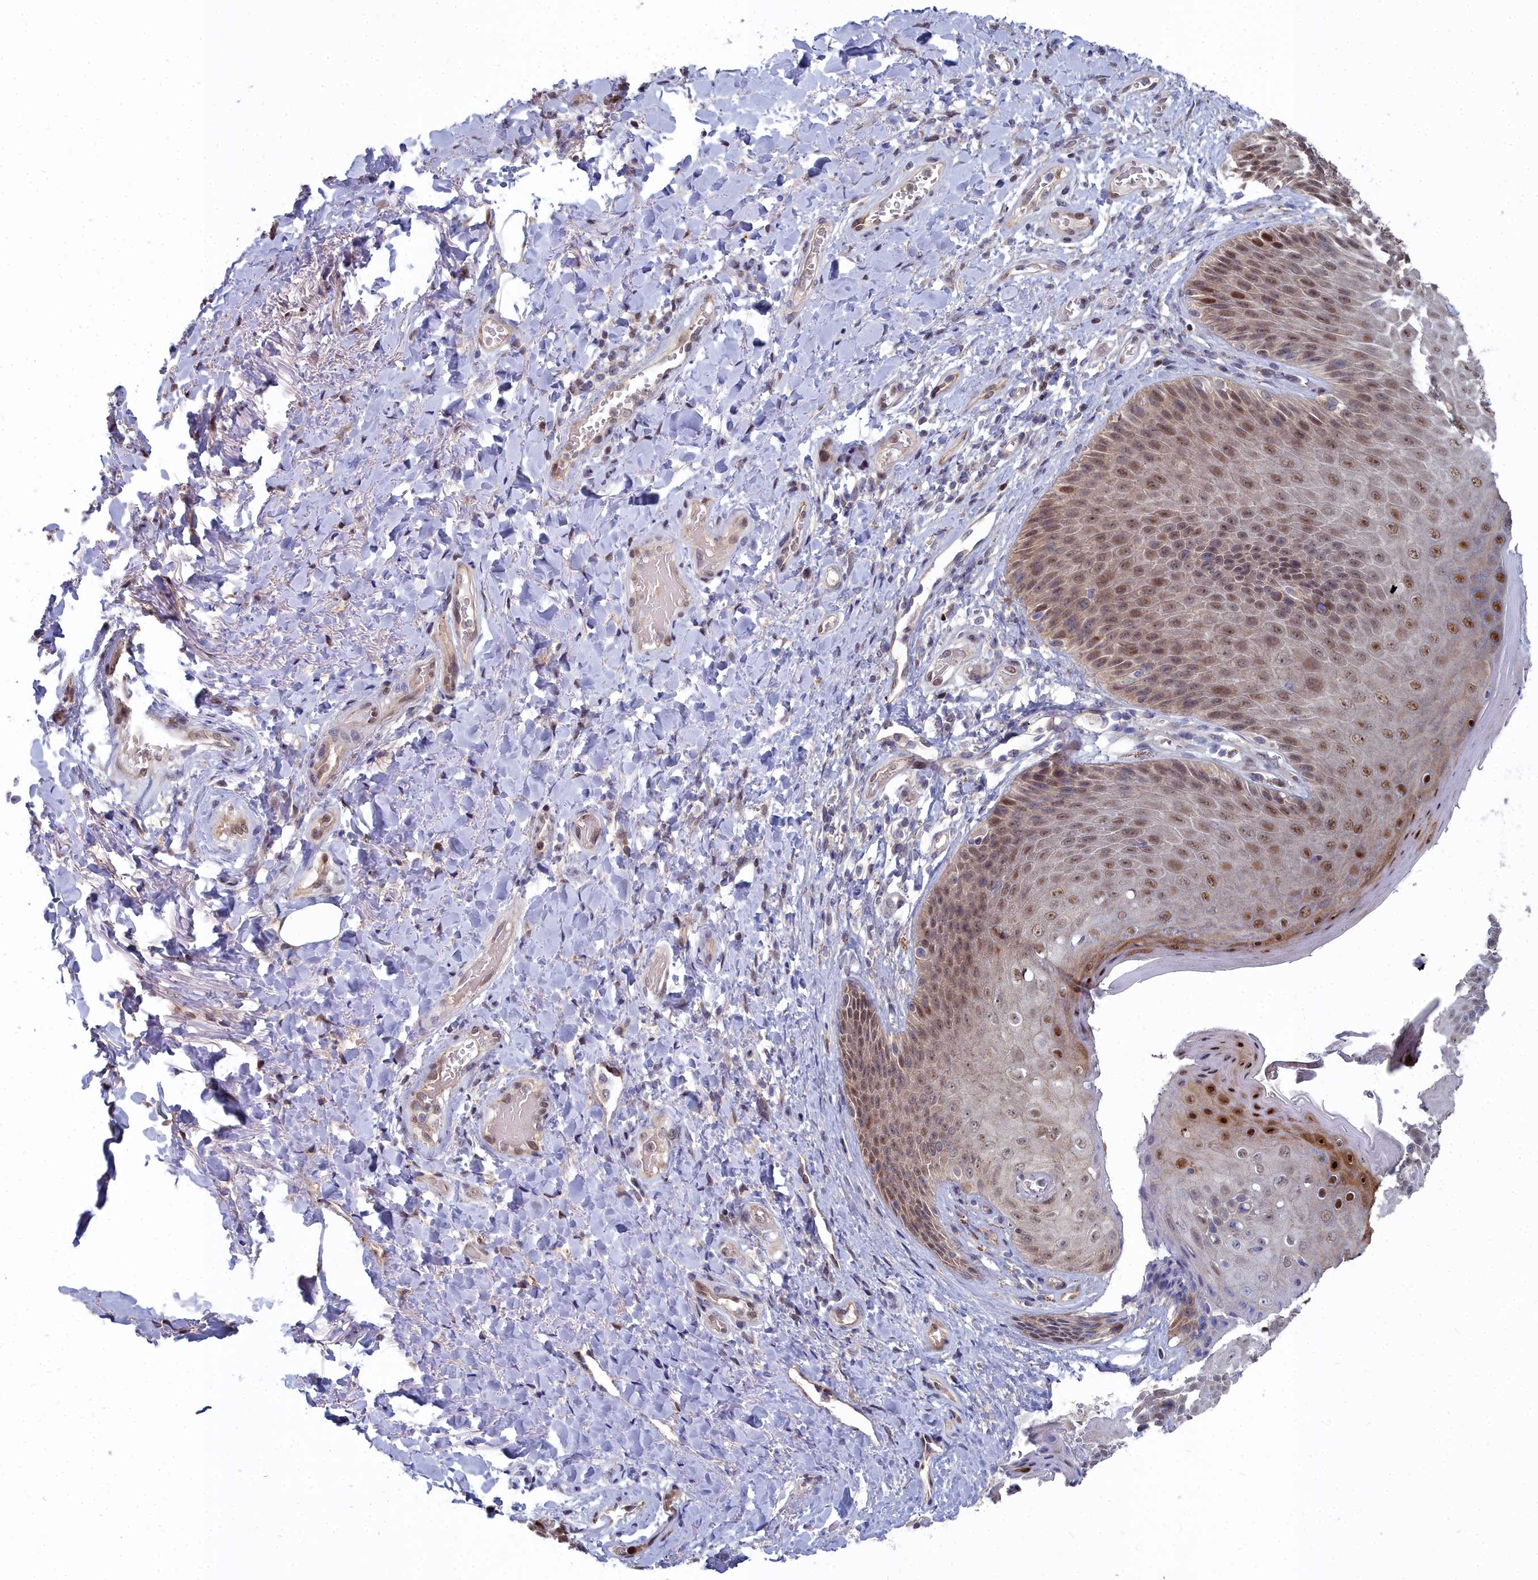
{"staining": {"intensity": "moderate", "quantity": ">75%", "location": "nuclear"}, "tissue": "skin", "cell_type": "Epidermal cells", "image_type": "normal", "snomed": [{"axis": "morphology", "description": "Normal tissue, NOS"}, {"axis": "topography", "description": "Anal"}], "caption": "DAB immunohistochemical staining of normal human skin demonstrates moderate nuclear protein staining in about >75% of epidermal cells.", "gene": "RPS27A", "patient": {"sex": "female", "age": 89}}